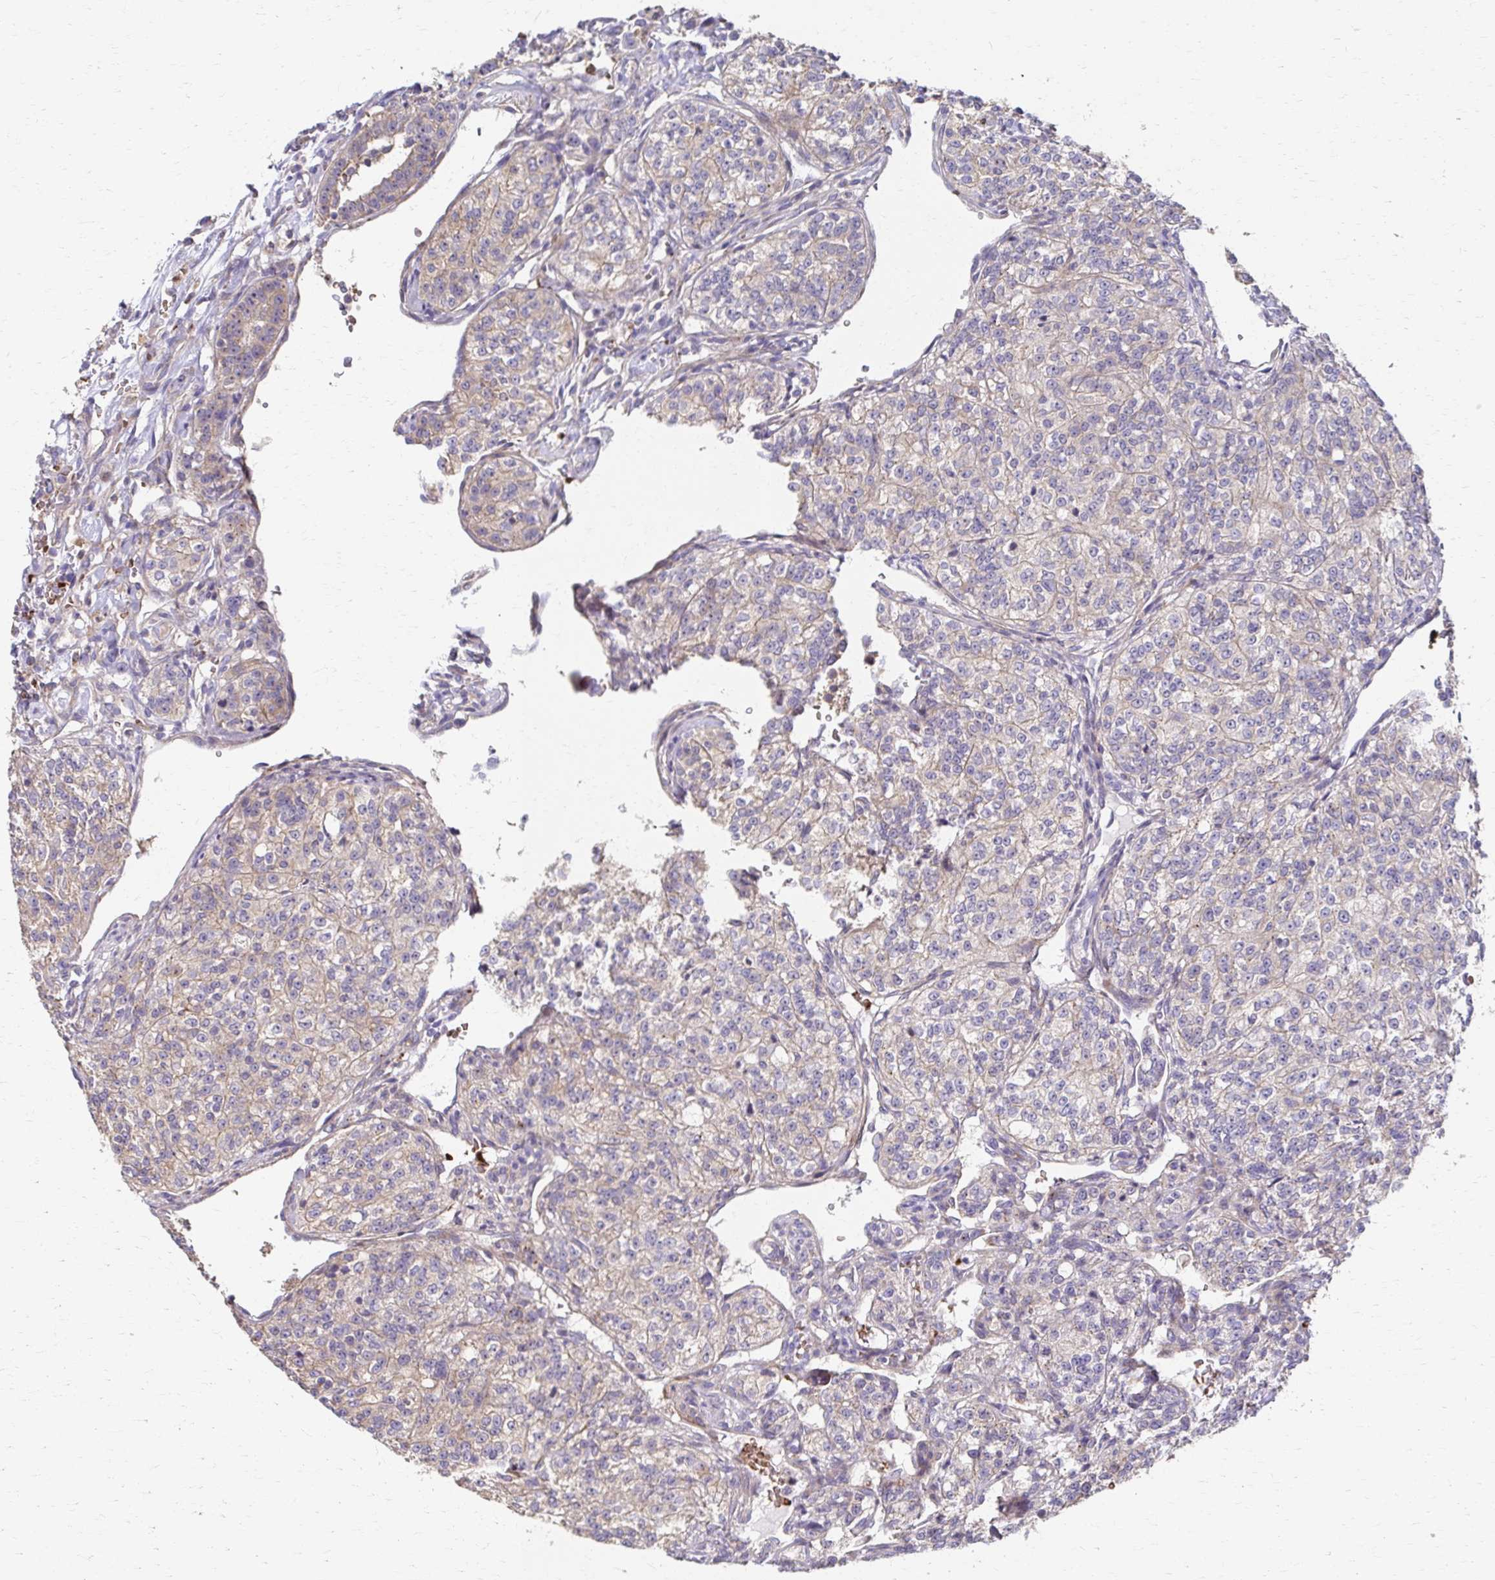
{"staining": {"intensity": "weak", "quantity": "<25%", "location": "cytoplasmic/membranous"}, "tissue": "renal cancer", "cell_type": "Tumor cells", "image_type": "cancer", "snomed": [{"axis": "morphology", "description": "Adenocarcinoma, NOS"}, {"axis": "topography", "description": "Kidney"}], "caption": "An IHC micrograph of renal adenocarcinoma is shown. There is no staining in tumor cells of renal adenocarcinoma.", "gene": "SKA2", "patient": {"sex": "female", "age": 63}}